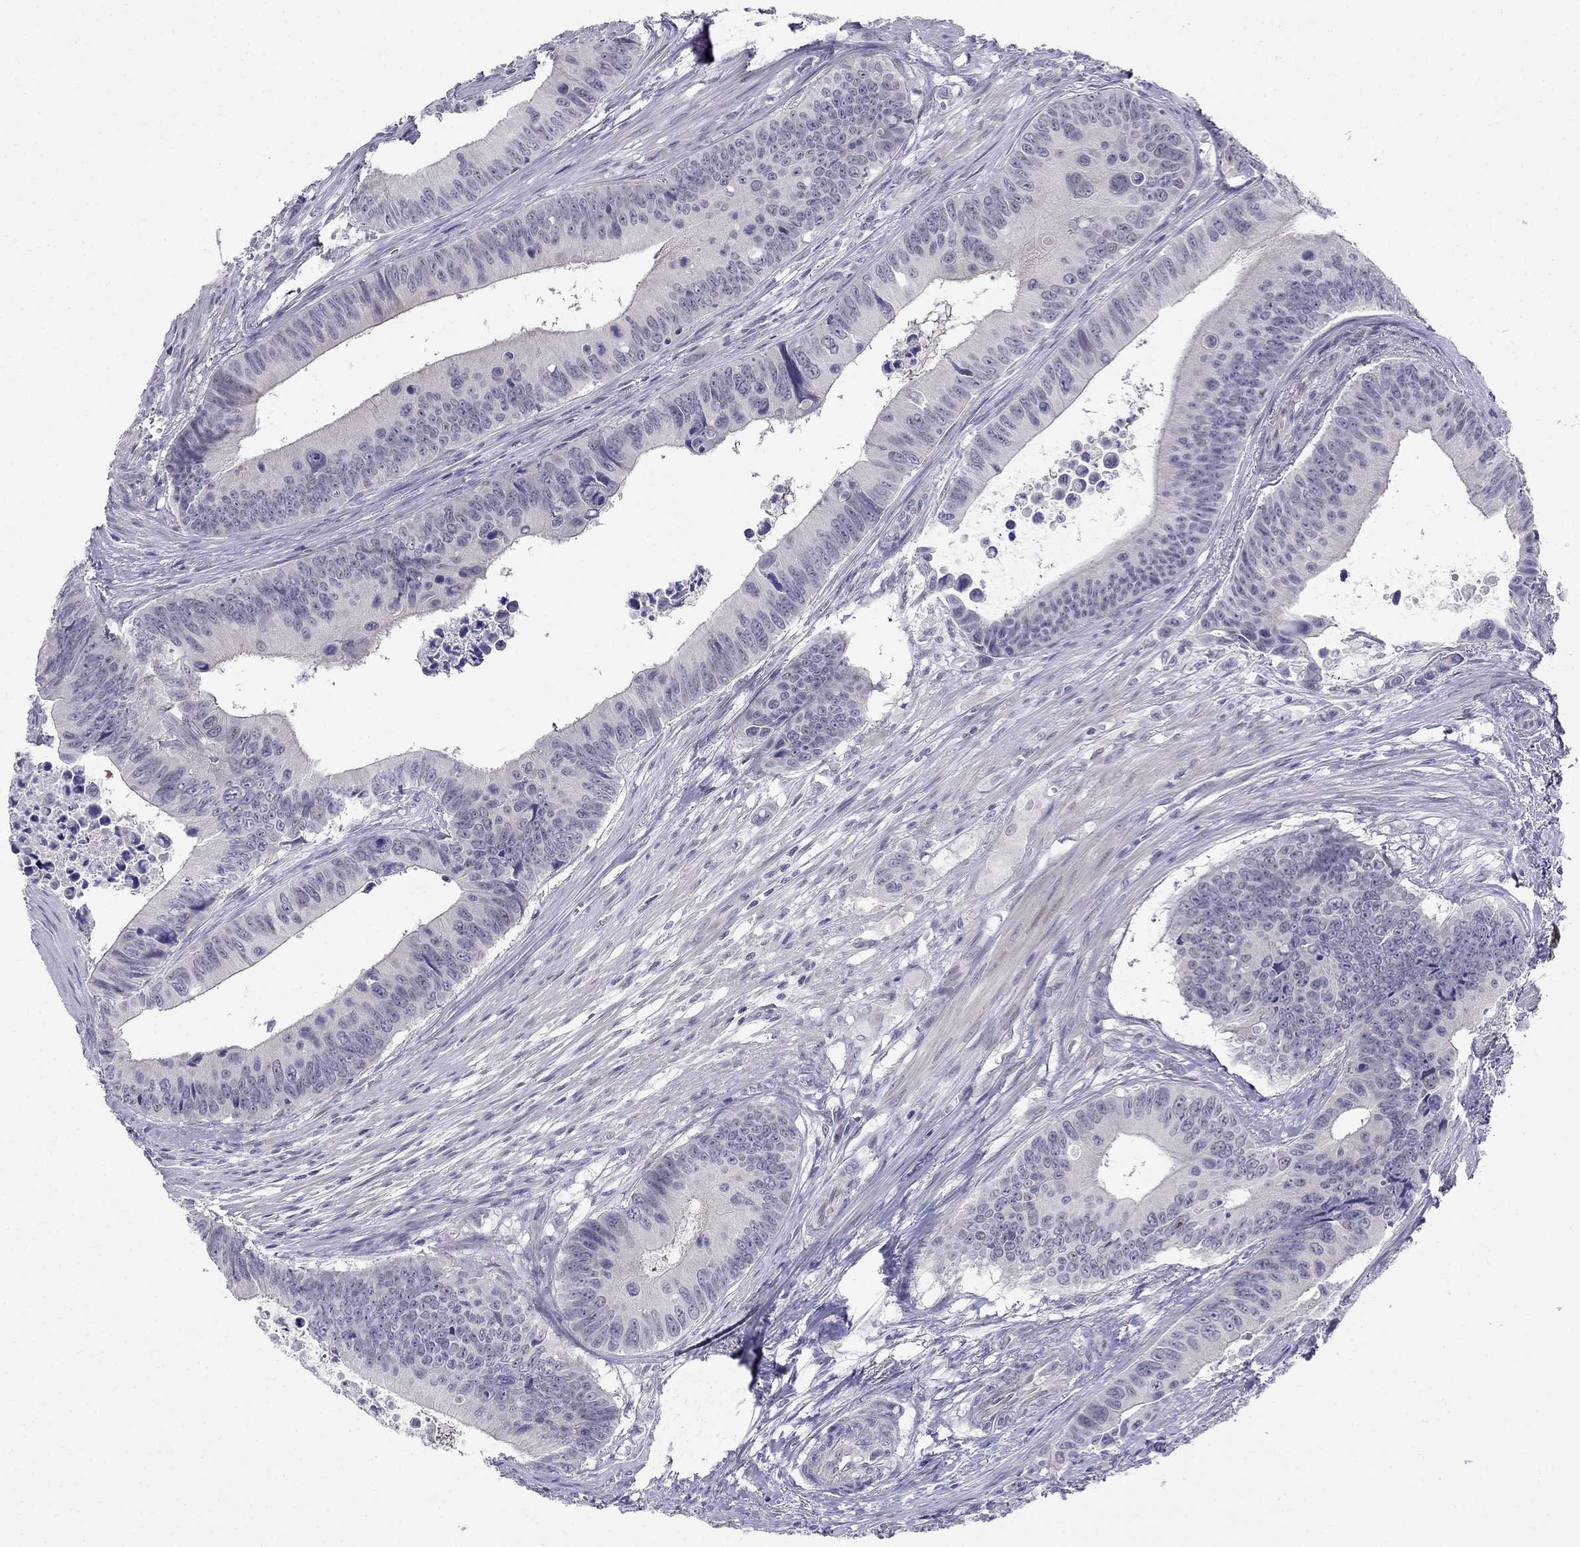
{"staining": {"intensity": "negative", "quantity": "none", "location": "none"}, "tissue": "colorectal cancer", "cell_type": "Tumor cells", "image_type": "cancer", "snomed": [{"axis": "morphology", "description": "Adenocarcinoma, NOS"}, {"axis": "topography", "description": "Colon"}], "caption": "An image of colorectal adenocarcinoma stained for a protein shows no brown staining in tumor cells.", "gene": "BAG5", "patient": {"sex": "female", "age": 87}}